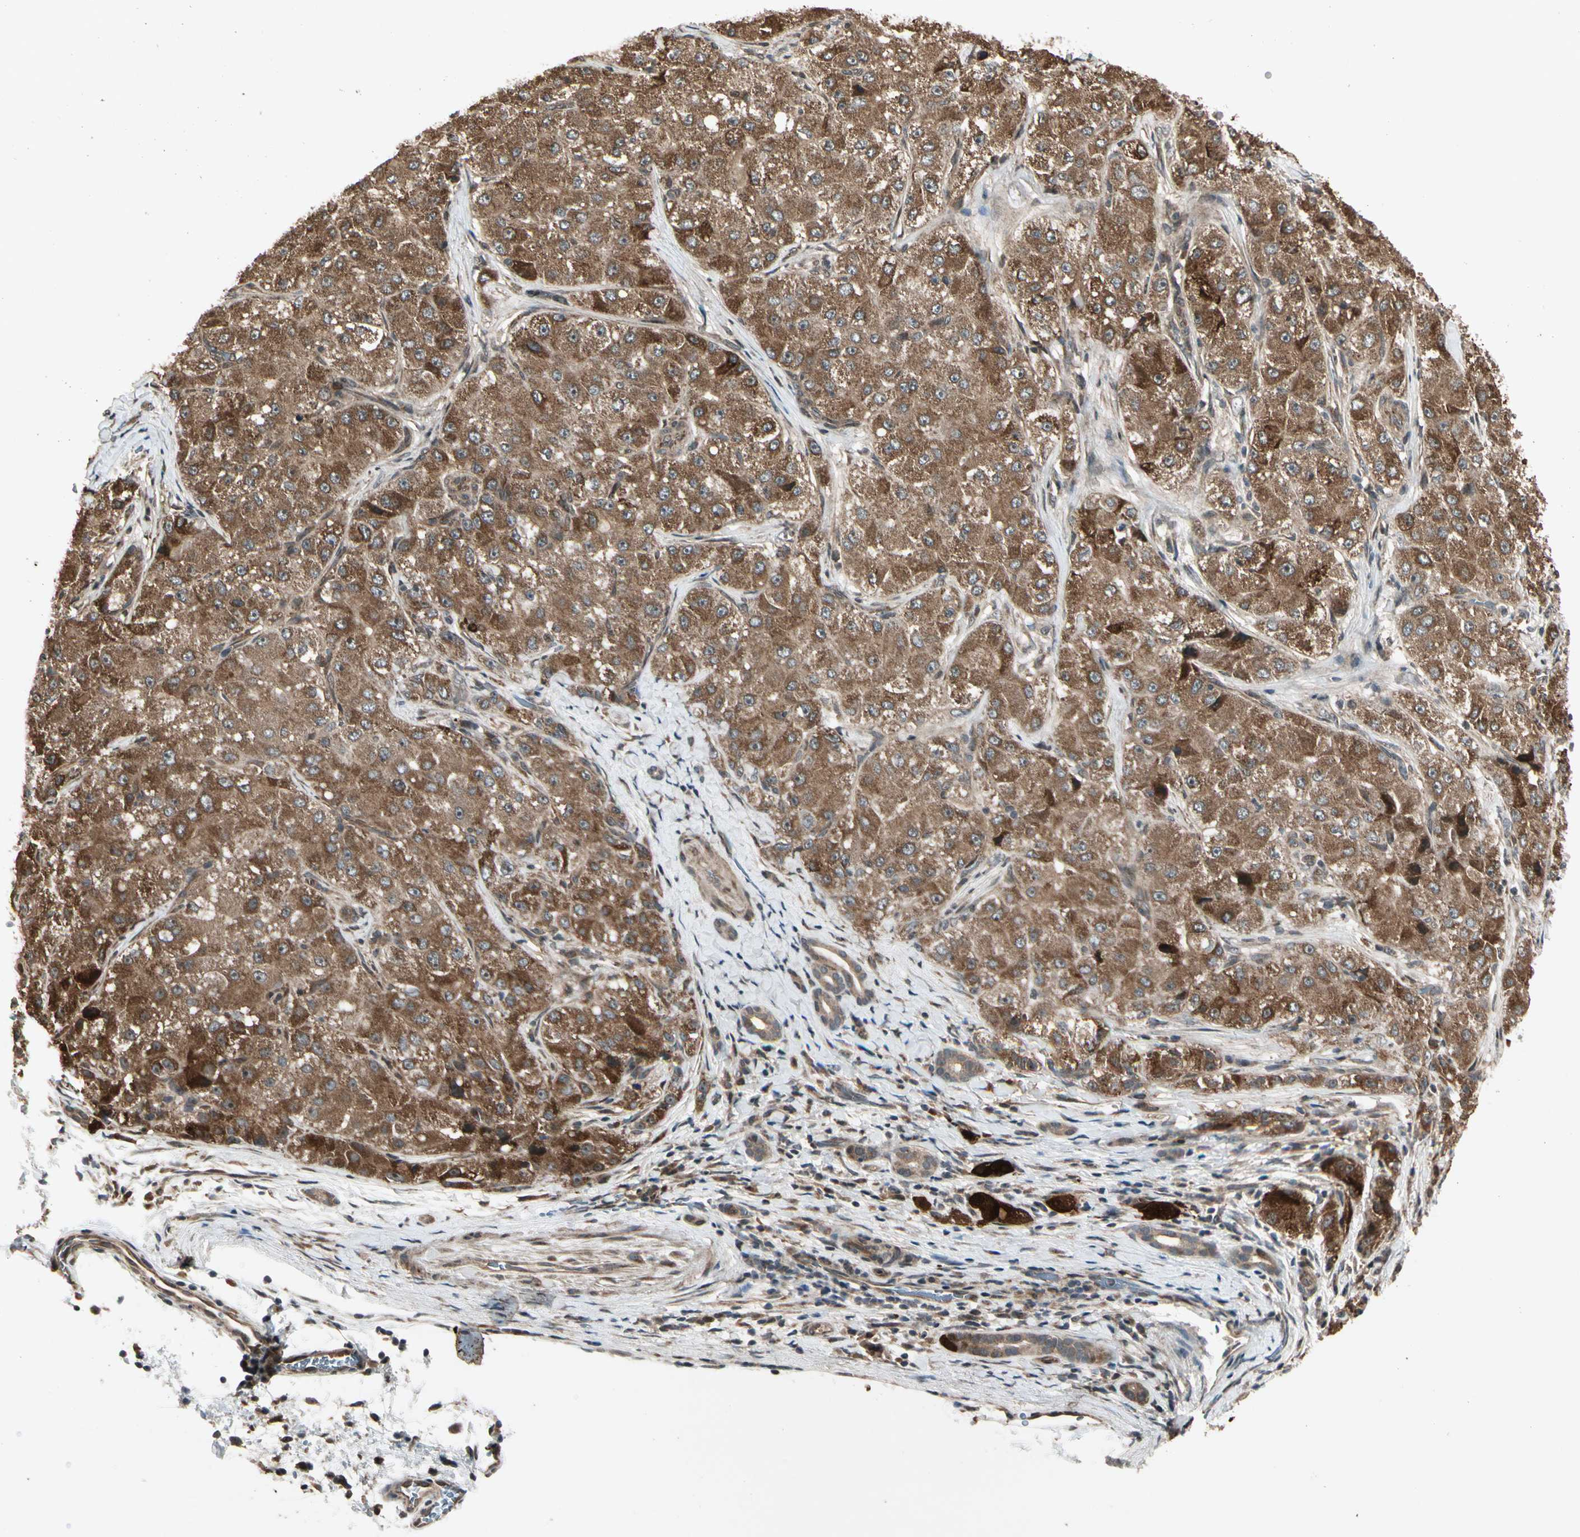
{"staining": {"intensity": "moderate", "quantity": ">75%", "location": "cytoplasmic/membranous"}, "tissue": "liver cancer", "cell_type": "Tumor cells", "image_type": "cancer", "snomed": [{"axis": "morphology", "description": "Carcinoma, Hepatocellular, NOS"}, {"axis": "topography", "description": "Liver"}], "caption": "A high-resolution histopathology image shows IHC staining of hepatocellular carcinoma (liver), which shows moderate cytoplasmic/membranous expression in approximately >75% of tumor cells.", "gene": "GLUL", "patient": {"sex": "male", "age": 80}}